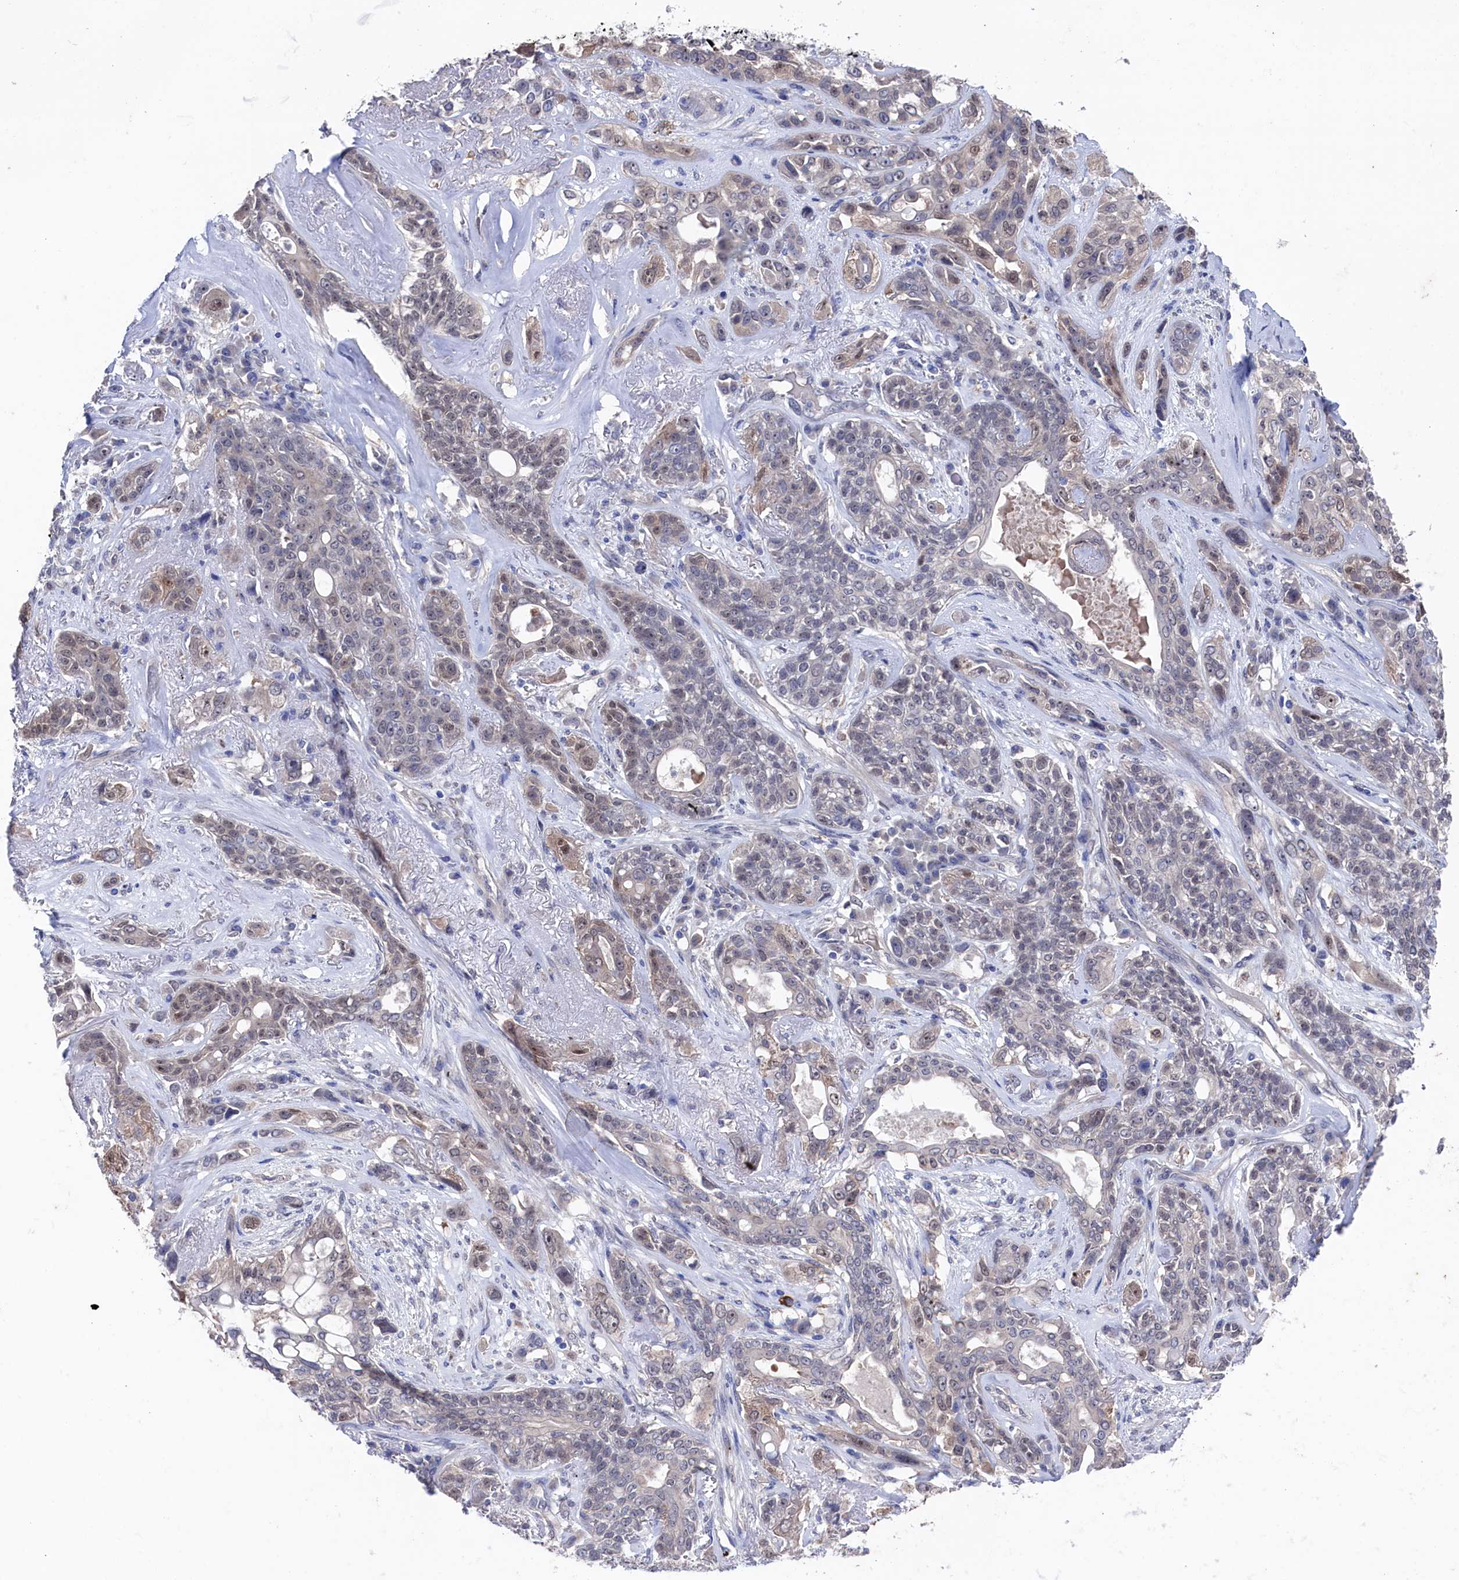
{"staining": {"intensity": "weak", "quantity": "<25%", "location": "cytoplasmic/membranous,nuclear"}, "tissue": "lung cancer", "cell_type": "Tumor cells", "image_type": "cancer", "snomed": [{"axis": "morphology", "description": "Squamous cell carcinoma, NOS"}, {"axis": "topography", "description": "Lung"}], "caption": "Lung squamous cell carcinoma stained for a protein using immunohistochemistry displays no positivity tumor cells.", "gene": "RNH1", "patient": {"sex": "female", "age": 70}}